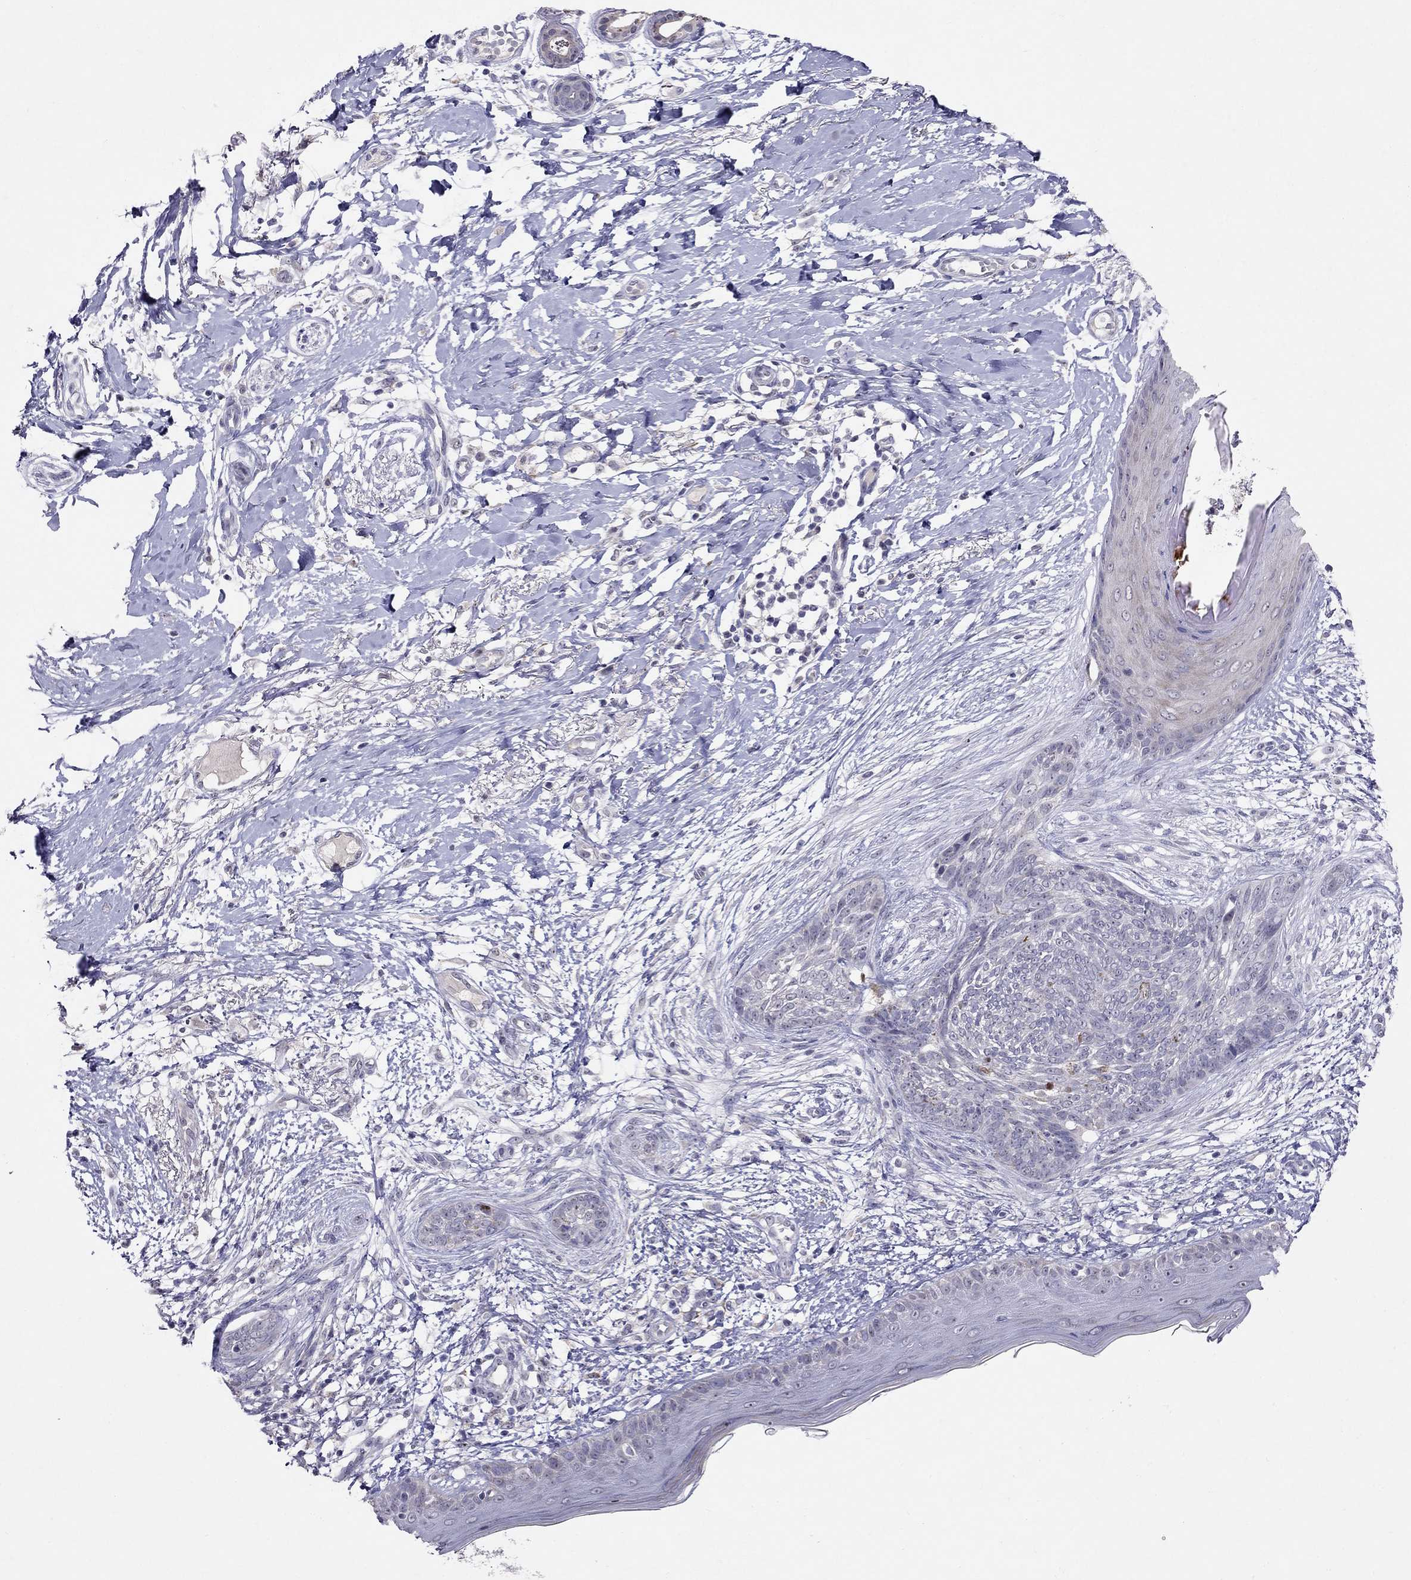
{"staining": {"intensity": "negative", "quantity": "none", "location": "none"}, "tissue": "skin cancer", "cell_type": "Tumor cells", "image_type": "cancer", "snomed": [{"axis": "morphology", "description": "Normal tissue, NOS"}, {"axis": "morphology", "description": "Basal cell carcinoma"}, {"axis": "topography", "description": "Skin"}], "caption": "IHC of skin cancer shows no positivity in tumor cells.", "gene": "MYO3B", "patient": {"sex": "male", "age": 84}}